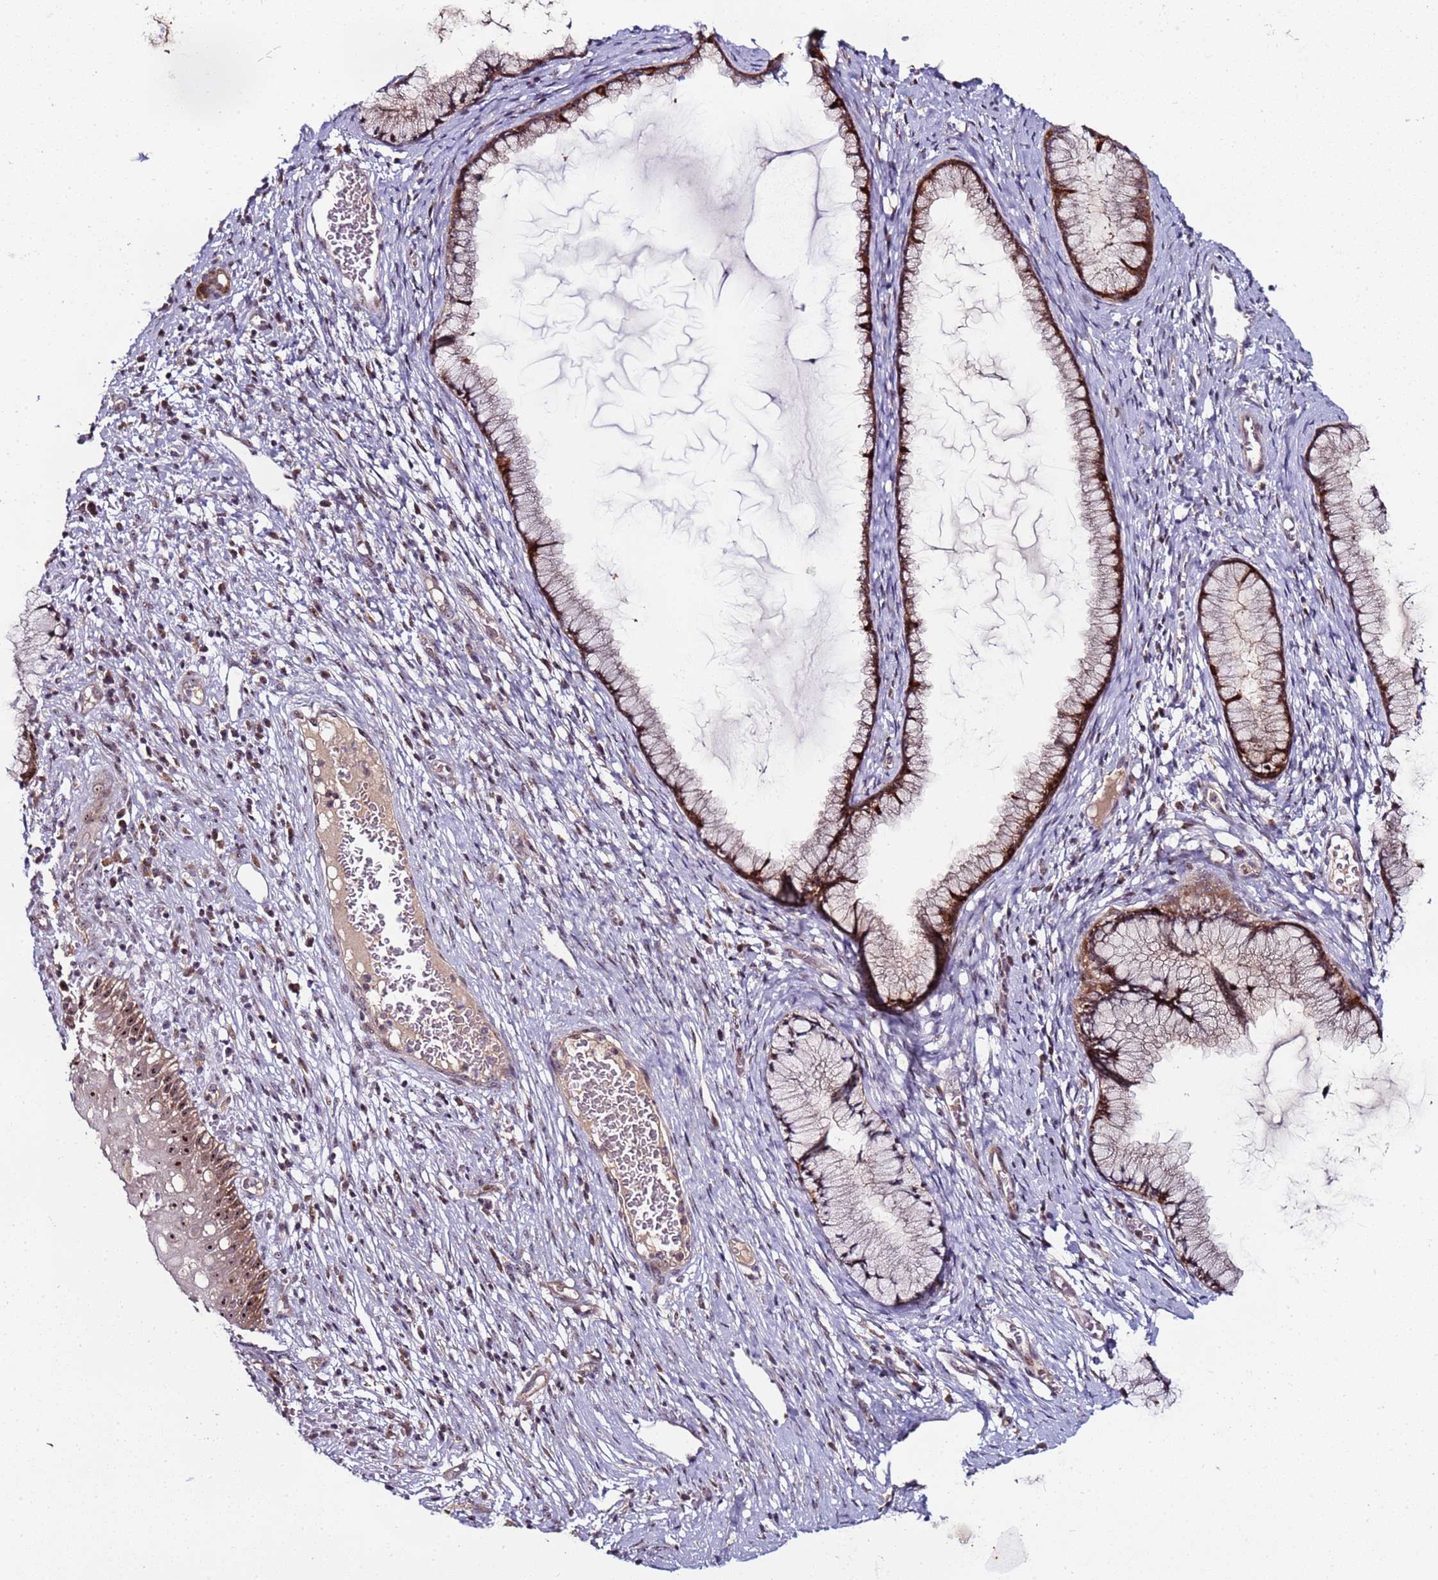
{"staining": {"intensity": "strong", "quantity": "25%-75%", "location": "cytoplasmic/membranous,nuclear"}, "tissue": "cervix", "cell_type": "Glandular cells", "image_type": "normal", "snomed": [{"axis": "morphology", "description": "Normal tissue, NOS"}, {"axis": "topography", "description": "Cervix"}], "caption": "This is a micrograph of immunohistochemistry staining of normal cervix, which shows strong staining in the cytoplasmic/membranous,nuclear of glandular cells.", "gene": "KRI1", "patient": {"sex": "female", "age": 42}}